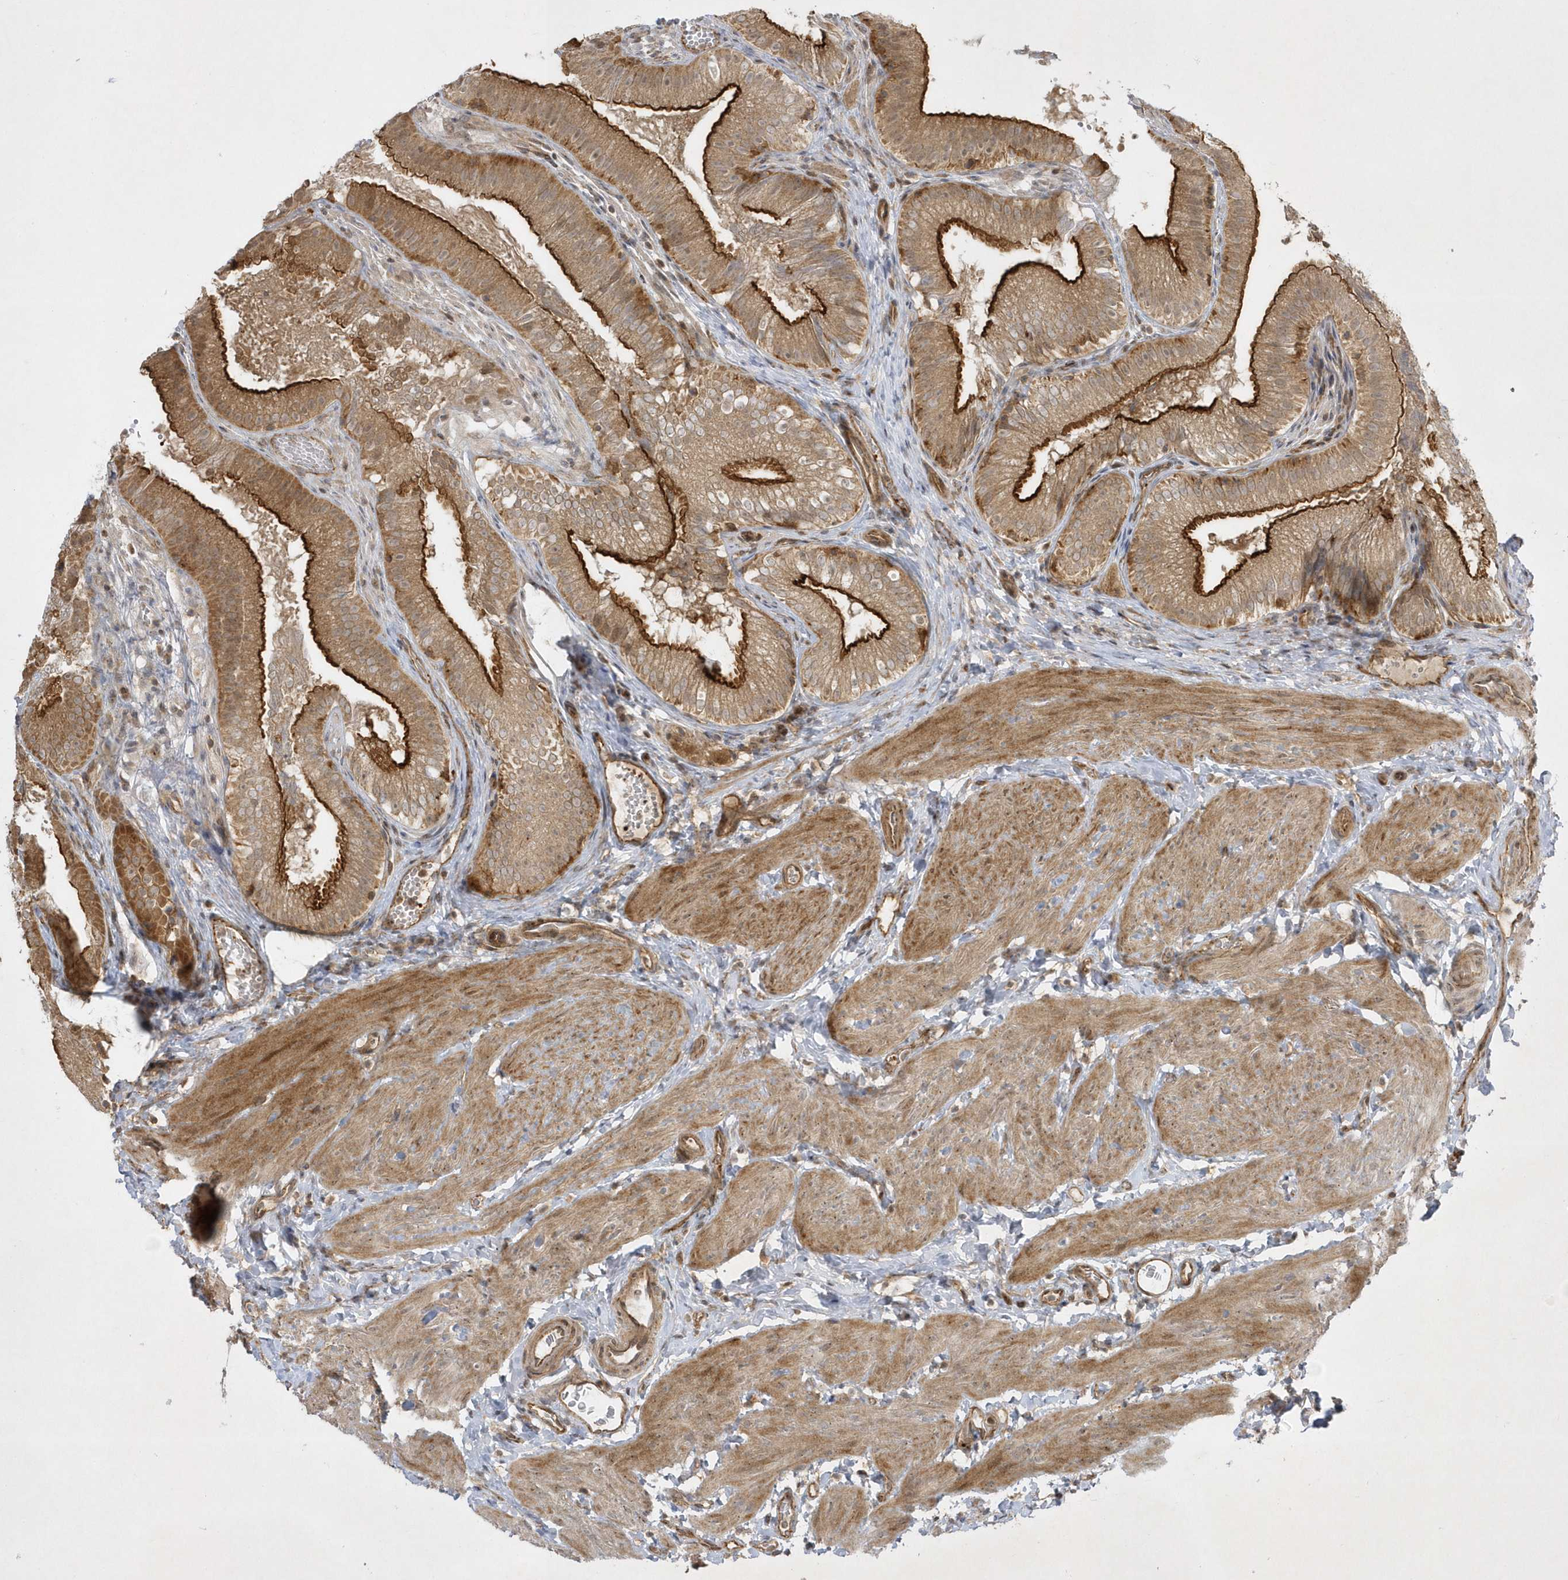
{"staining": {"intensity": "strong", "quantity": ">75%", "location": "cytoplasmic/membranous,nuclear"}, "tissue": "gallbladder", "cell_type": "Glandular cells", "image_type": "normal", "snomed": [{"axis": "morphology", "description": "Normal tissue, NOS"}, {"axis": "topography", "description": "Gallbladder"}], "caption": "Strong cytoplasmic/membranous,nuclear staining for a protein is present in about >75% of glandular cells of benign gallbladder using IHC.", "gene": "NAF1", "patient": {"sex": "female", "age": 30}}